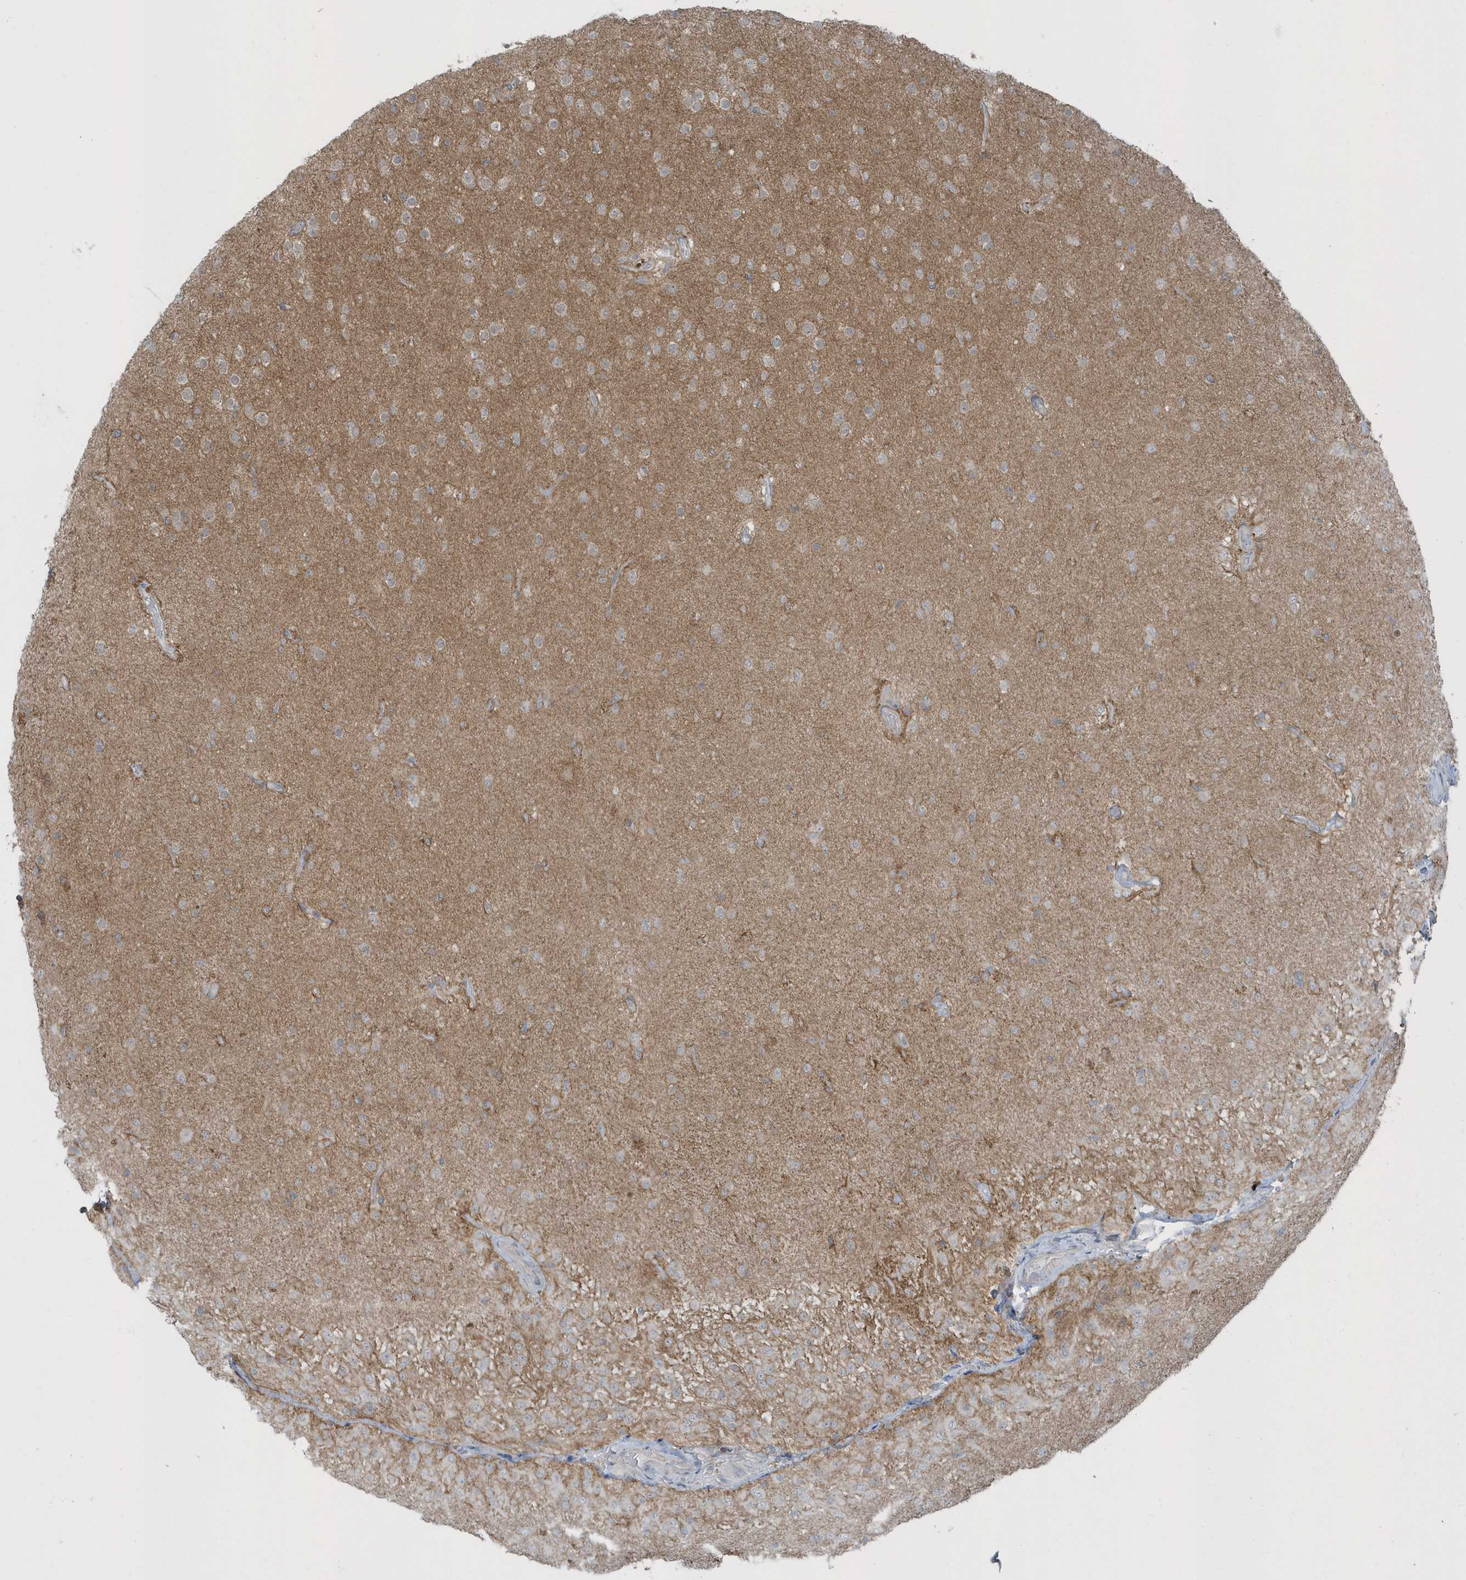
{"staining": {"intensity": "negative", "quantity": "none", "location": "none"}, "tissue": "glioma", "cell_type": "Tumor cells", "image_type": "cancer", "snomed": [{"axis": "morphology", "description": "Glioma, malignant, Low grade"}, {"axis": "topography", "description": "Brain"}], "caption": "Micrograph shows no protein positivity in tumor cells of glioma tissue. (DAB immunohistochemistry (IHC) with hematoxylin counter stain).", "gene": "PARD3B", "patient": {"sex": "male", "age": 65}}